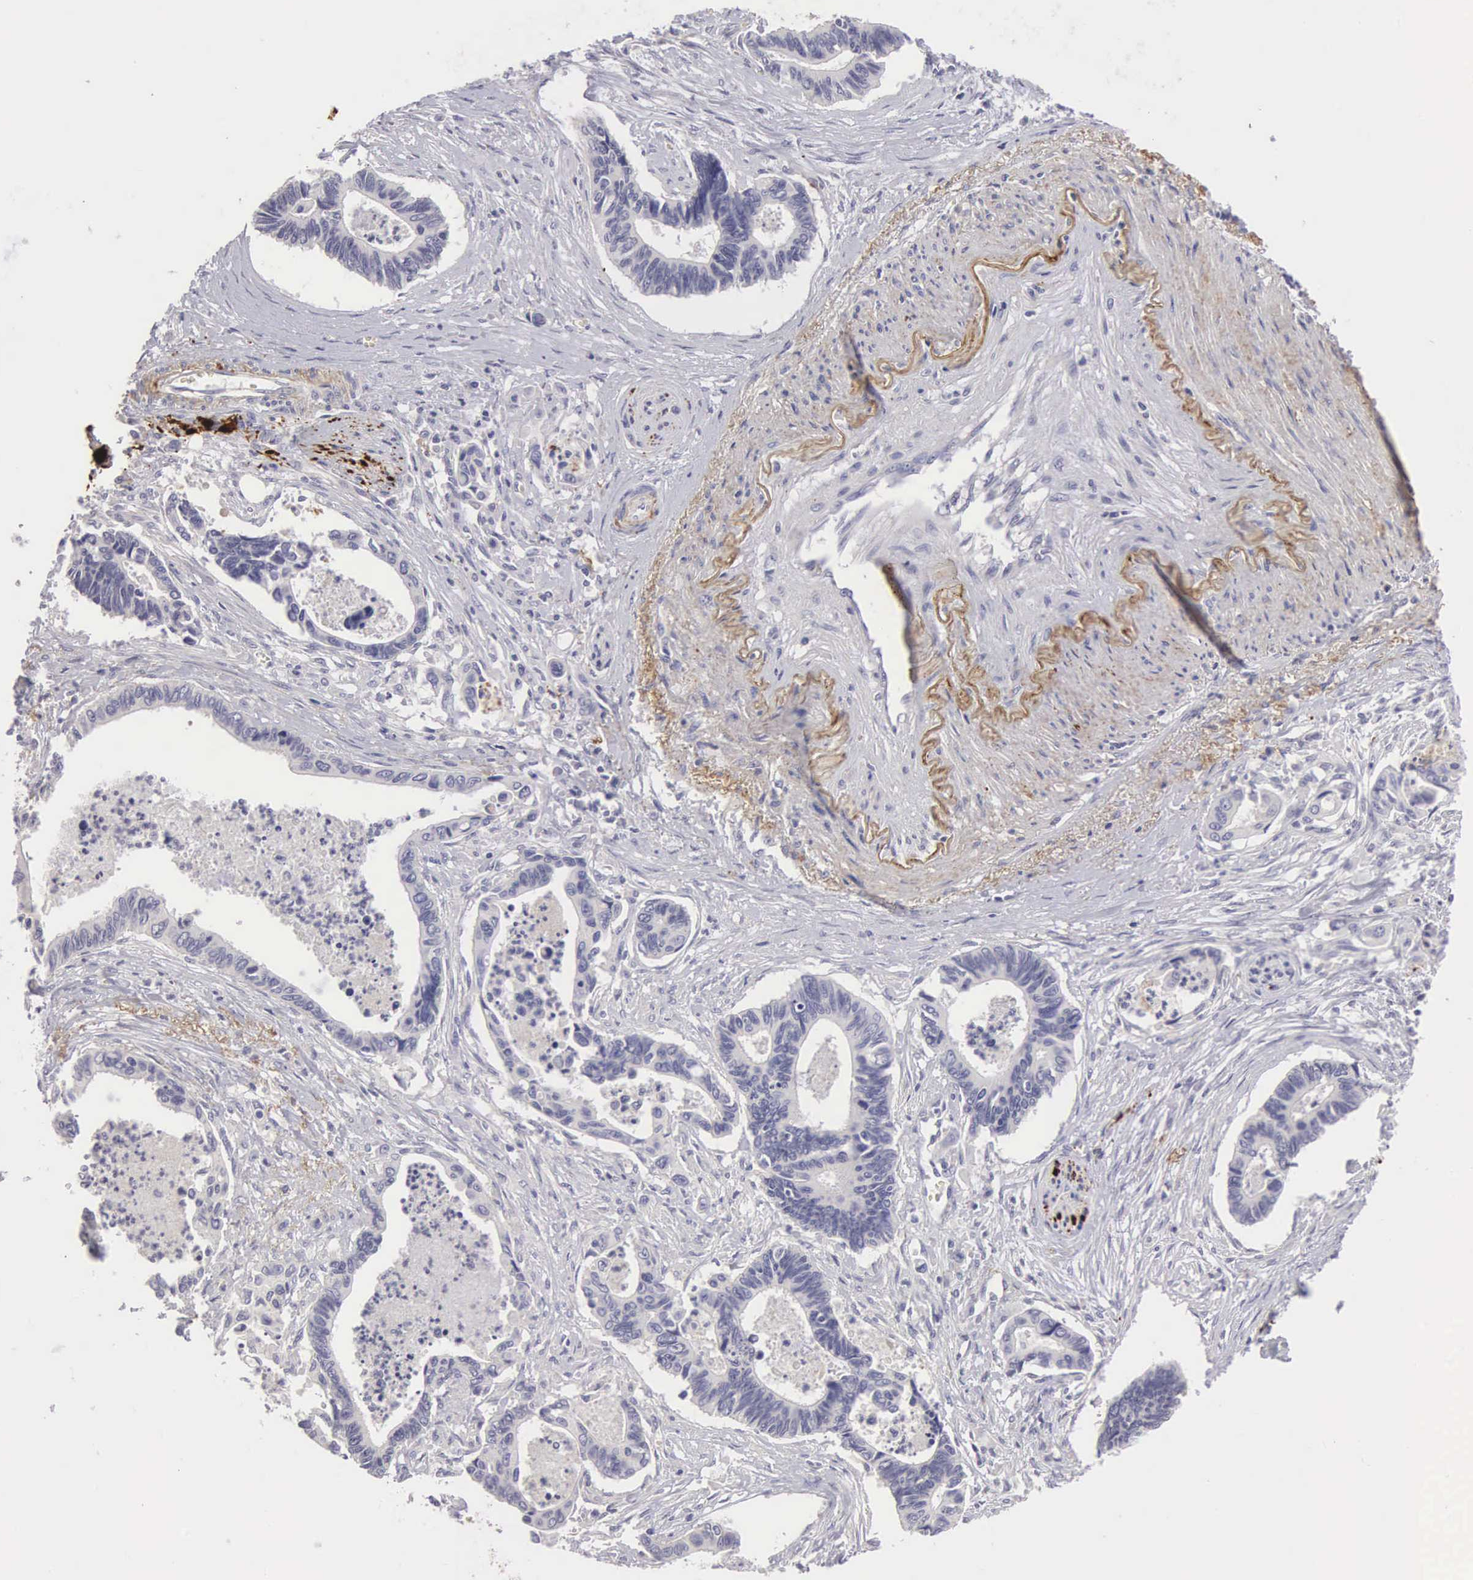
{"staining": {"intensity": "negative", "quantity": "none", "location": "none"}, "tissue": "pancreatic cancer", "cell_type": "Tumor cells", "image_type": "cancer", "snomed": [{"axis": "morphology", "description": "Adenocarcinoma, NOS"}, {"axis": "topography", "description": "Pancreas"}], "caption": "Micrograph shows no significant protein positivity in tumor cells of pancreatic cancer.", "gene": "CLU", "patient": {"sex": "female", "age": 70}}